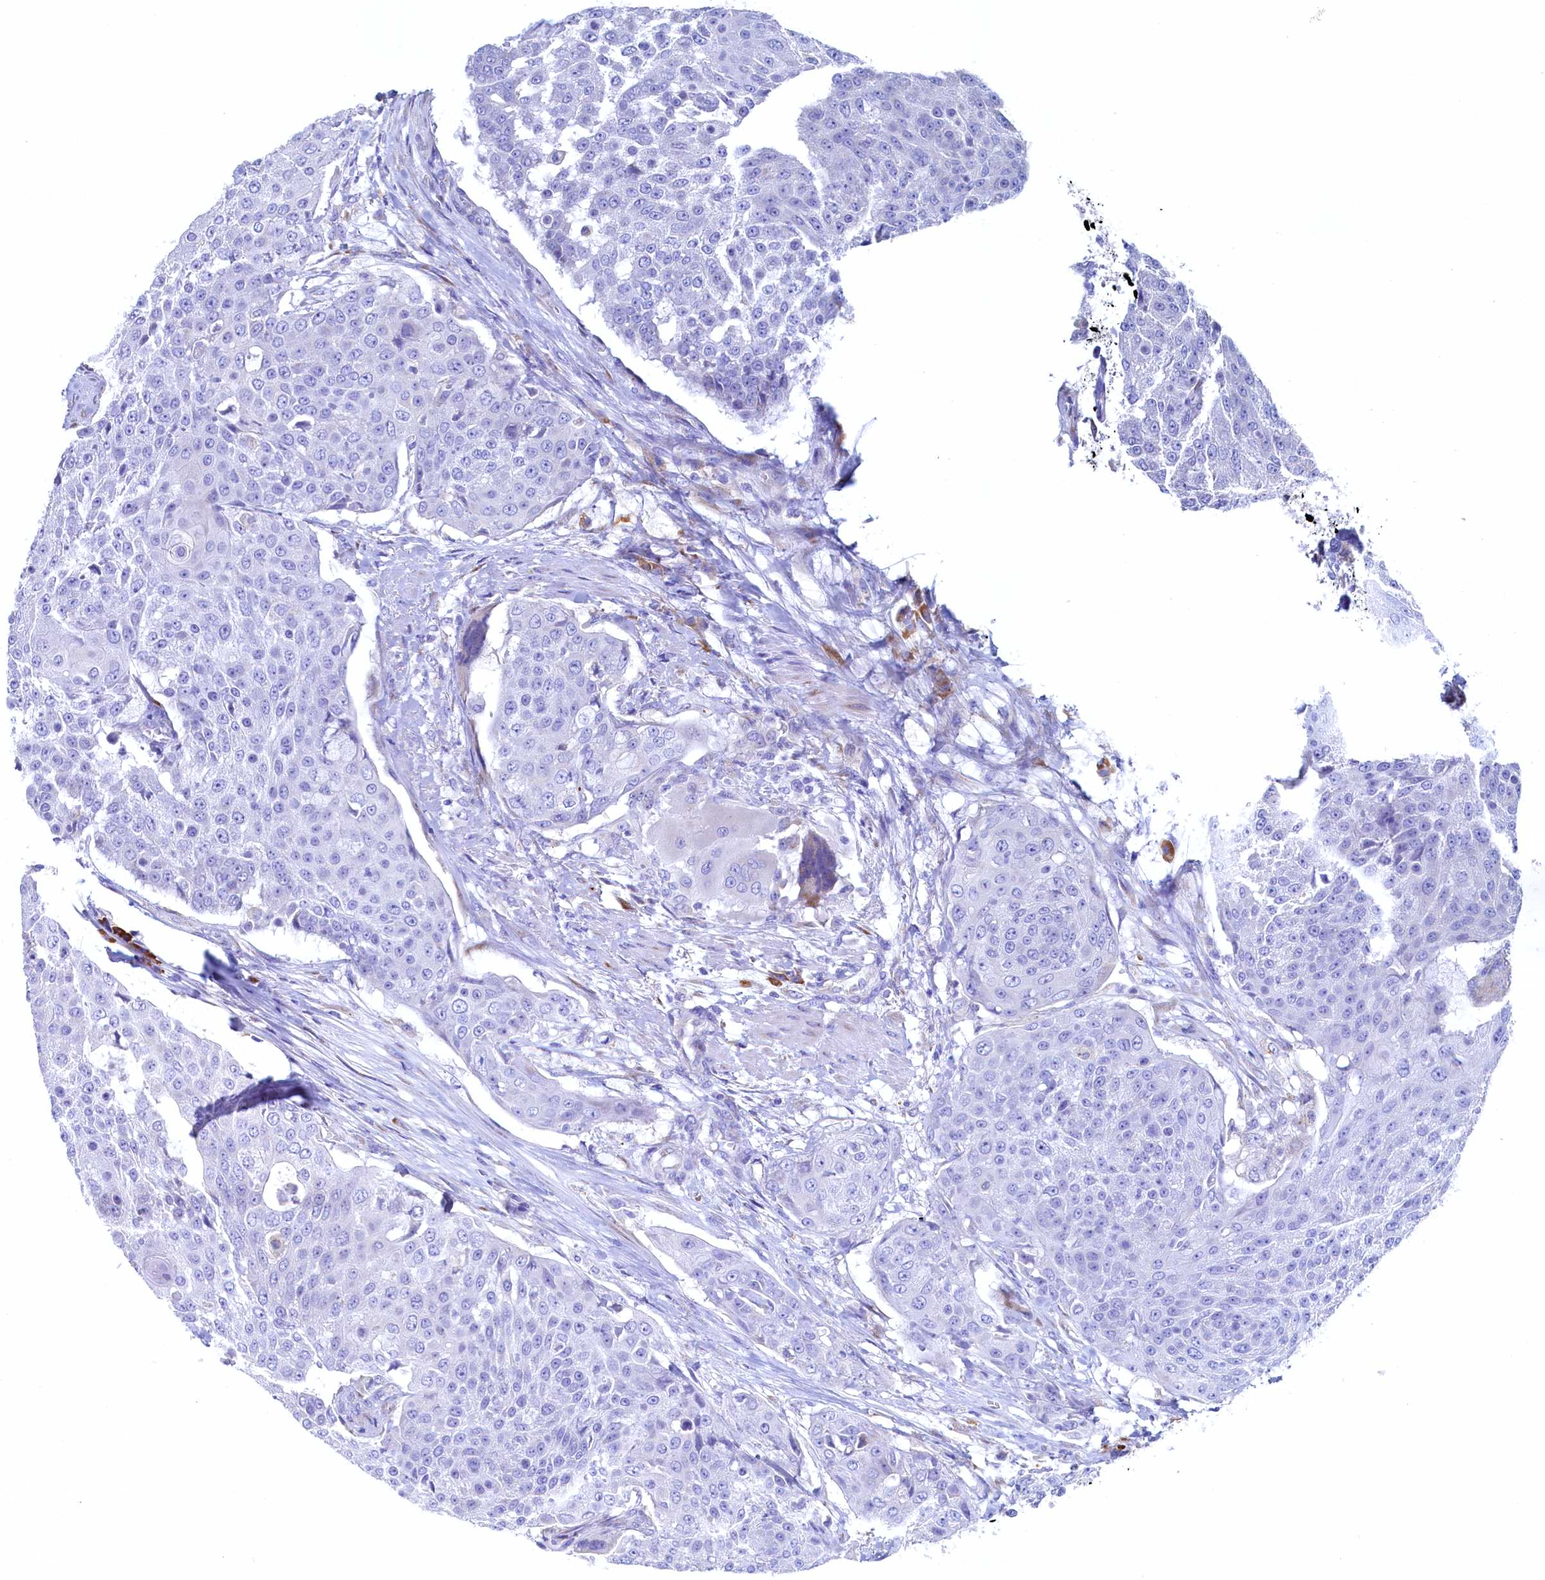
{"staining": {"intensity": "negative", "quantity": "none", "location": "none"}, "tissue": "urothelial cancer", "cell_type": "Tumor cells", "image_type": "cancer", "snomed": [{"axis": "morphology", "description": "Urothelial carcinoma, High grade"}, {"axis": "topography", "description": "Urinary bladder"}], "caption": "Immunohistochemistry image of neoplastic tissue: urothelial cancer stained with DAB (3,3'-diaminobenzidine) displays no significant protein expression in tumor cells.", "gene": "CBLIF", "patient": {"sex": "female", "age": 63}}